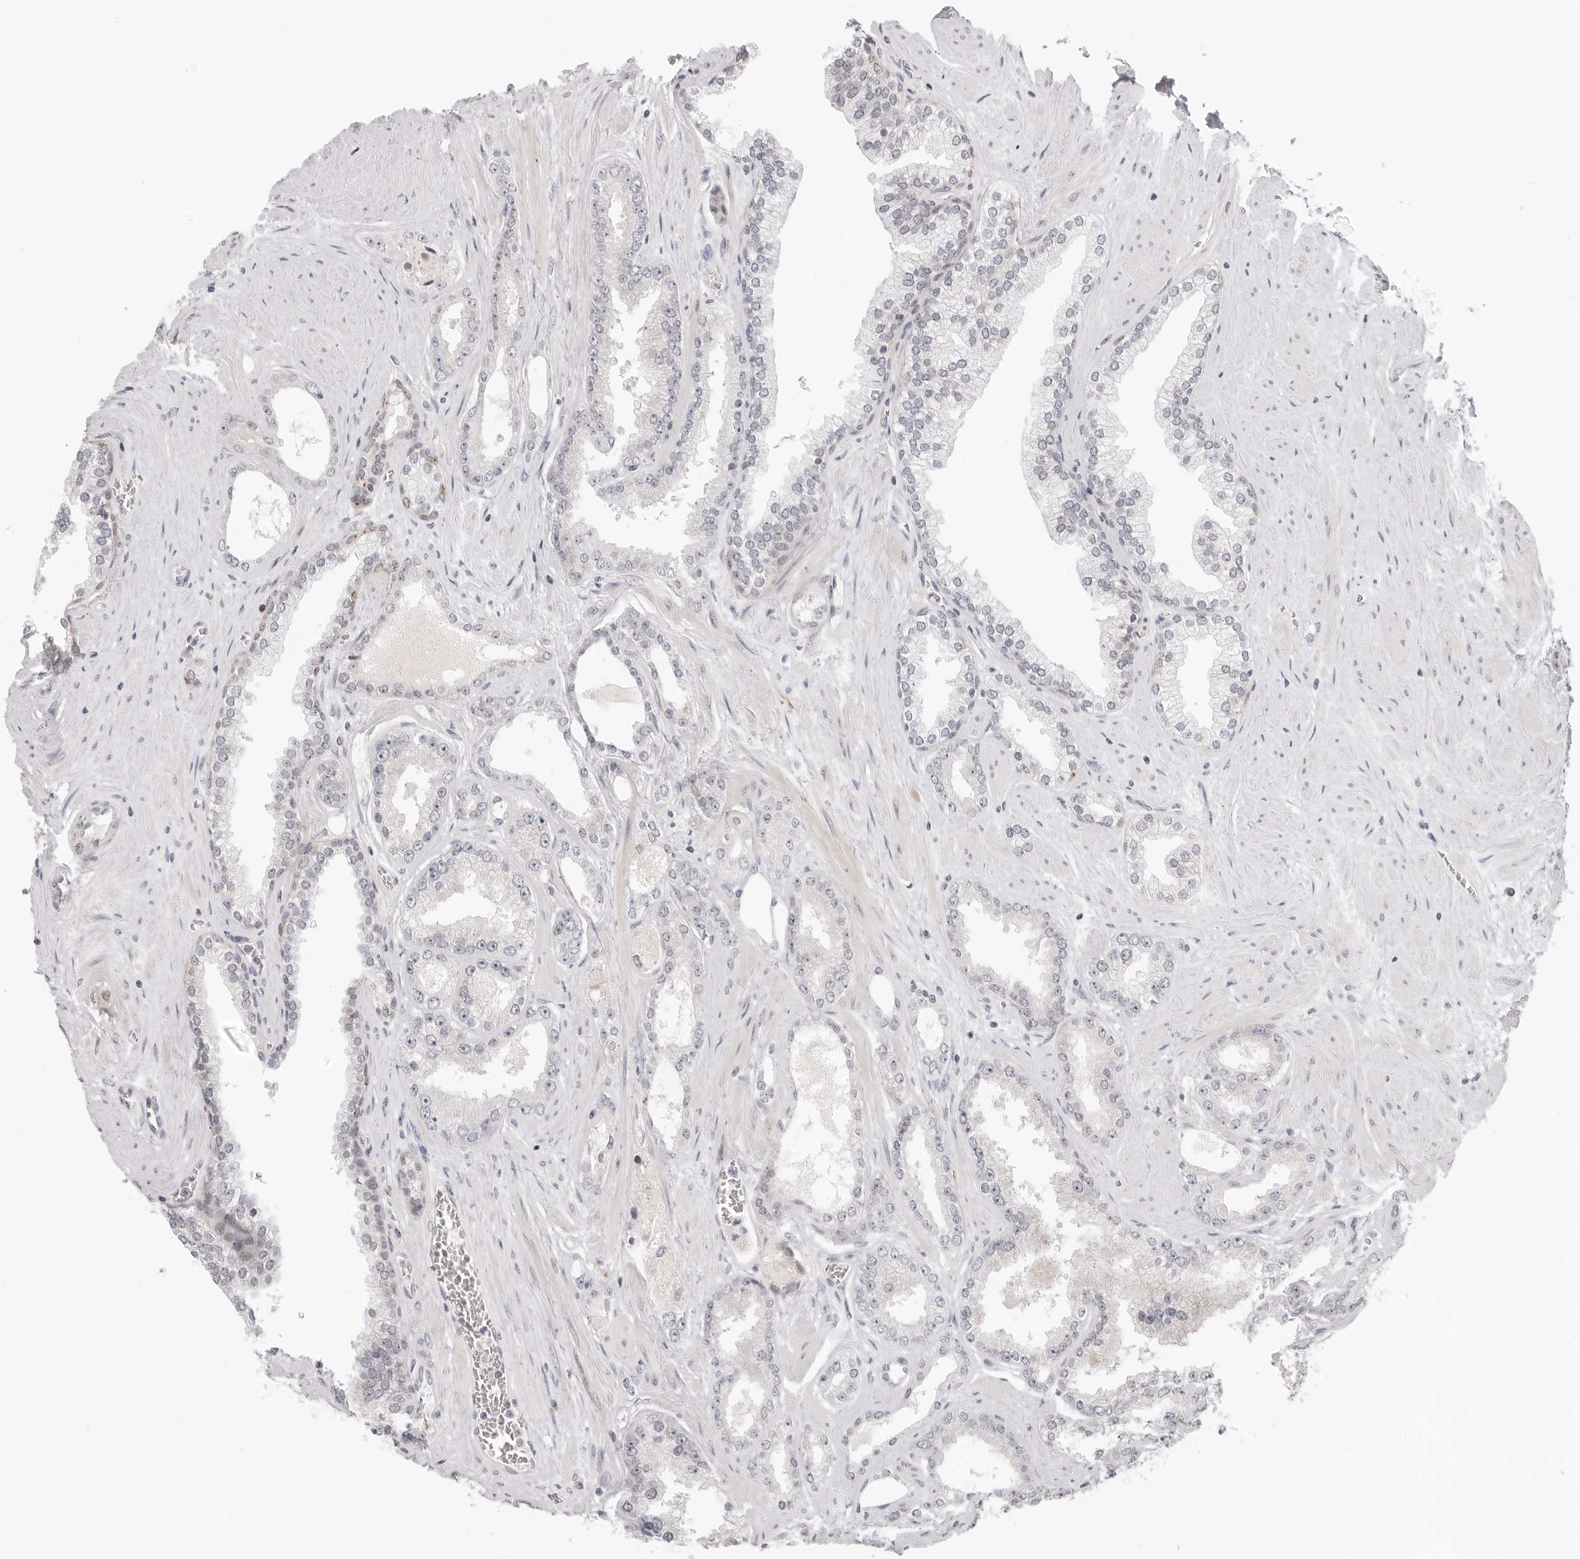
{"staining": {"intensity": "negative", "quantity": "none", "location": "none"}, "tissue": "prostate cancer", "cell_type": "Tumor cells", "image_type": "cancer", "snomed": [{"axis": "morphology", "description": "Adenocarcinoma, Low grade"}, {"axis": "topography", "description": "Prostate"}], "caption": "A photomicrograph of human prostate adenocarcinoma (low-grade) is negative for staining in tumor cells.", "gene": "STRADB", "patient": {"sex": "male", "age": 62}}